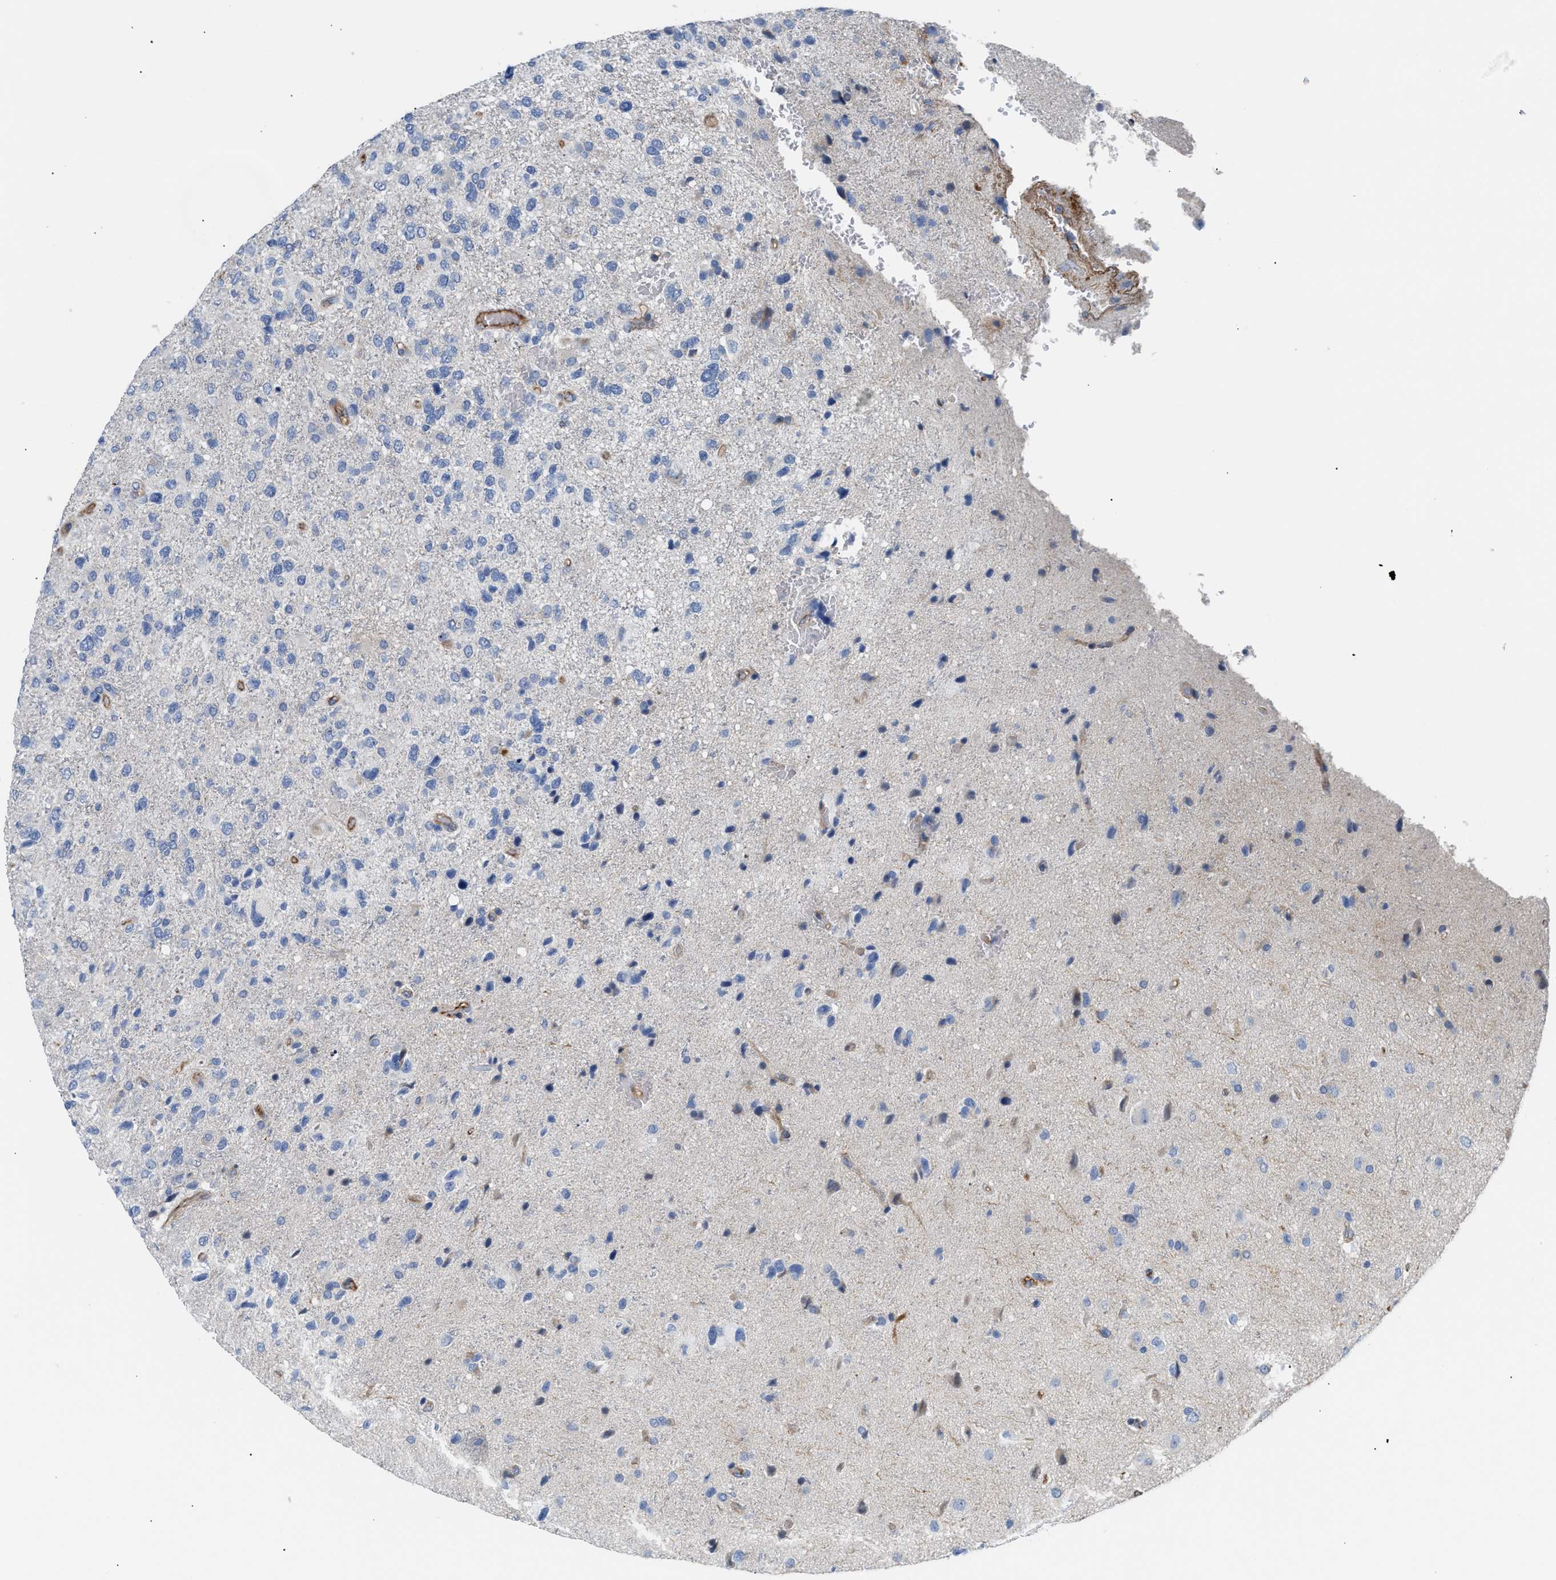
{"staining": {"intensity": "negative", "quantity": "none", "location": "none"}, "tissue": "glioma", "cell_type": "Tumor cells", "image_type": "cancer", "snomed": [{"axis": "morphology", "description": "Glioma, malignant, High grade"}, {"axis": "topography", "description": "Brain"}], "caption": "Immunohistochemistry (IHC) of glioma reveals no staining in tumor cells. (Stains: DAB (3,3'-diaminobenzidine) immunohistochemistry with hematoxylin counter stain, Microscopy: brightfield microscopy at high magnification).", "gene": "TFPI", "patient": {"sex": "female", "age": 58}}